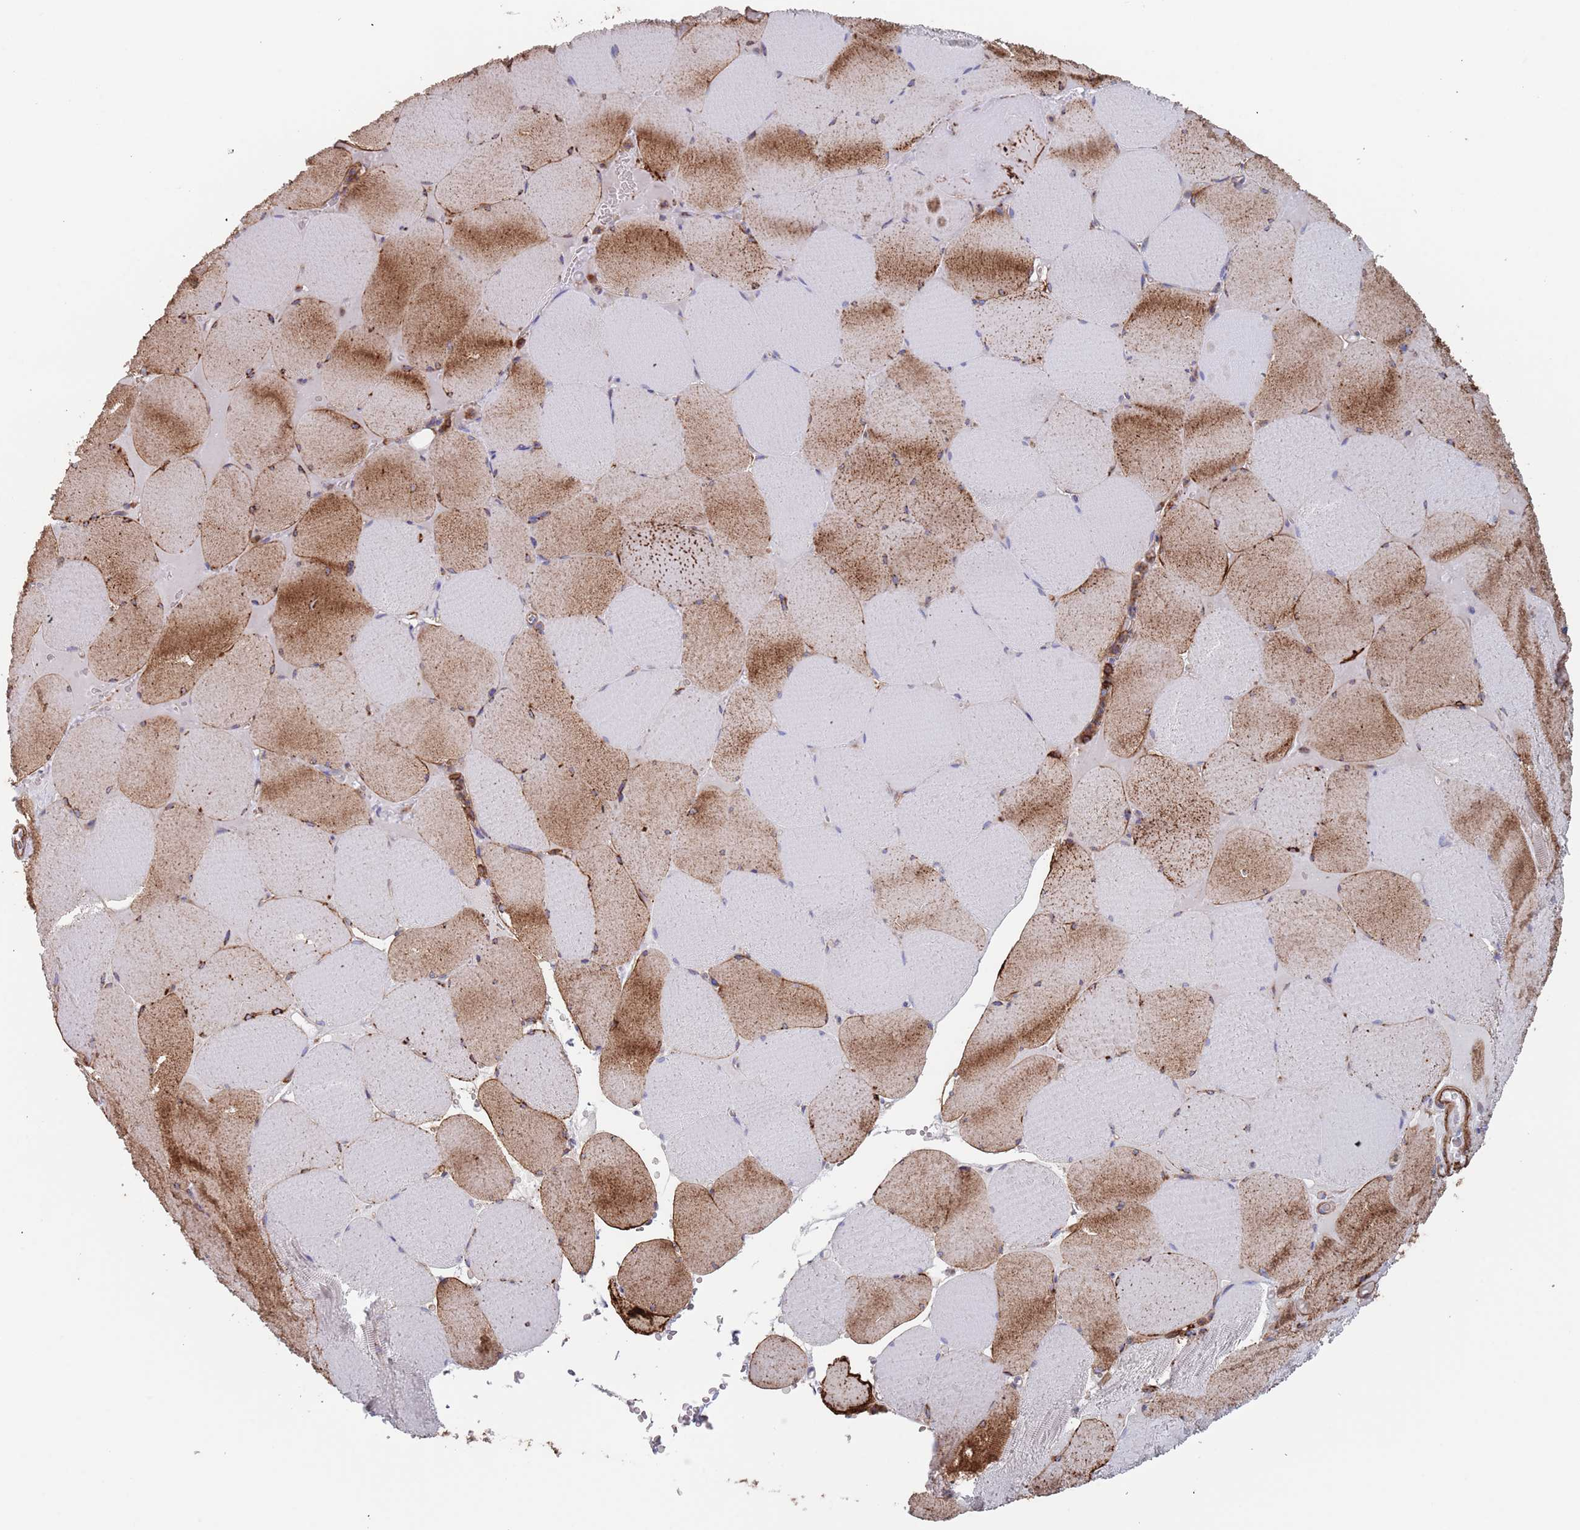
{"staining": {"intensity": "strong", "quantity": "25%-75%", "location": "cytoplasmic/membranous"}, "tissue": "skeletal muscle", "cell_type": "Myocytes", "image_type": "normal", "snomed": [{"axis": "morphology", "description": "Normal tissue, NOS"}, {"axis": "topography", "description": "Skeletal muscle"}, {"axis": "topography", "description": "Head-Neck"}], "caption": "Skeletal muscle stained with immunohistochemistry (IHC) demonstrates strong cytoplasmic/membranous staining in approximately 25%-75% of myocytes.", "gene": "RNF144A", "patient": {"sex": "male", "age": 66}}